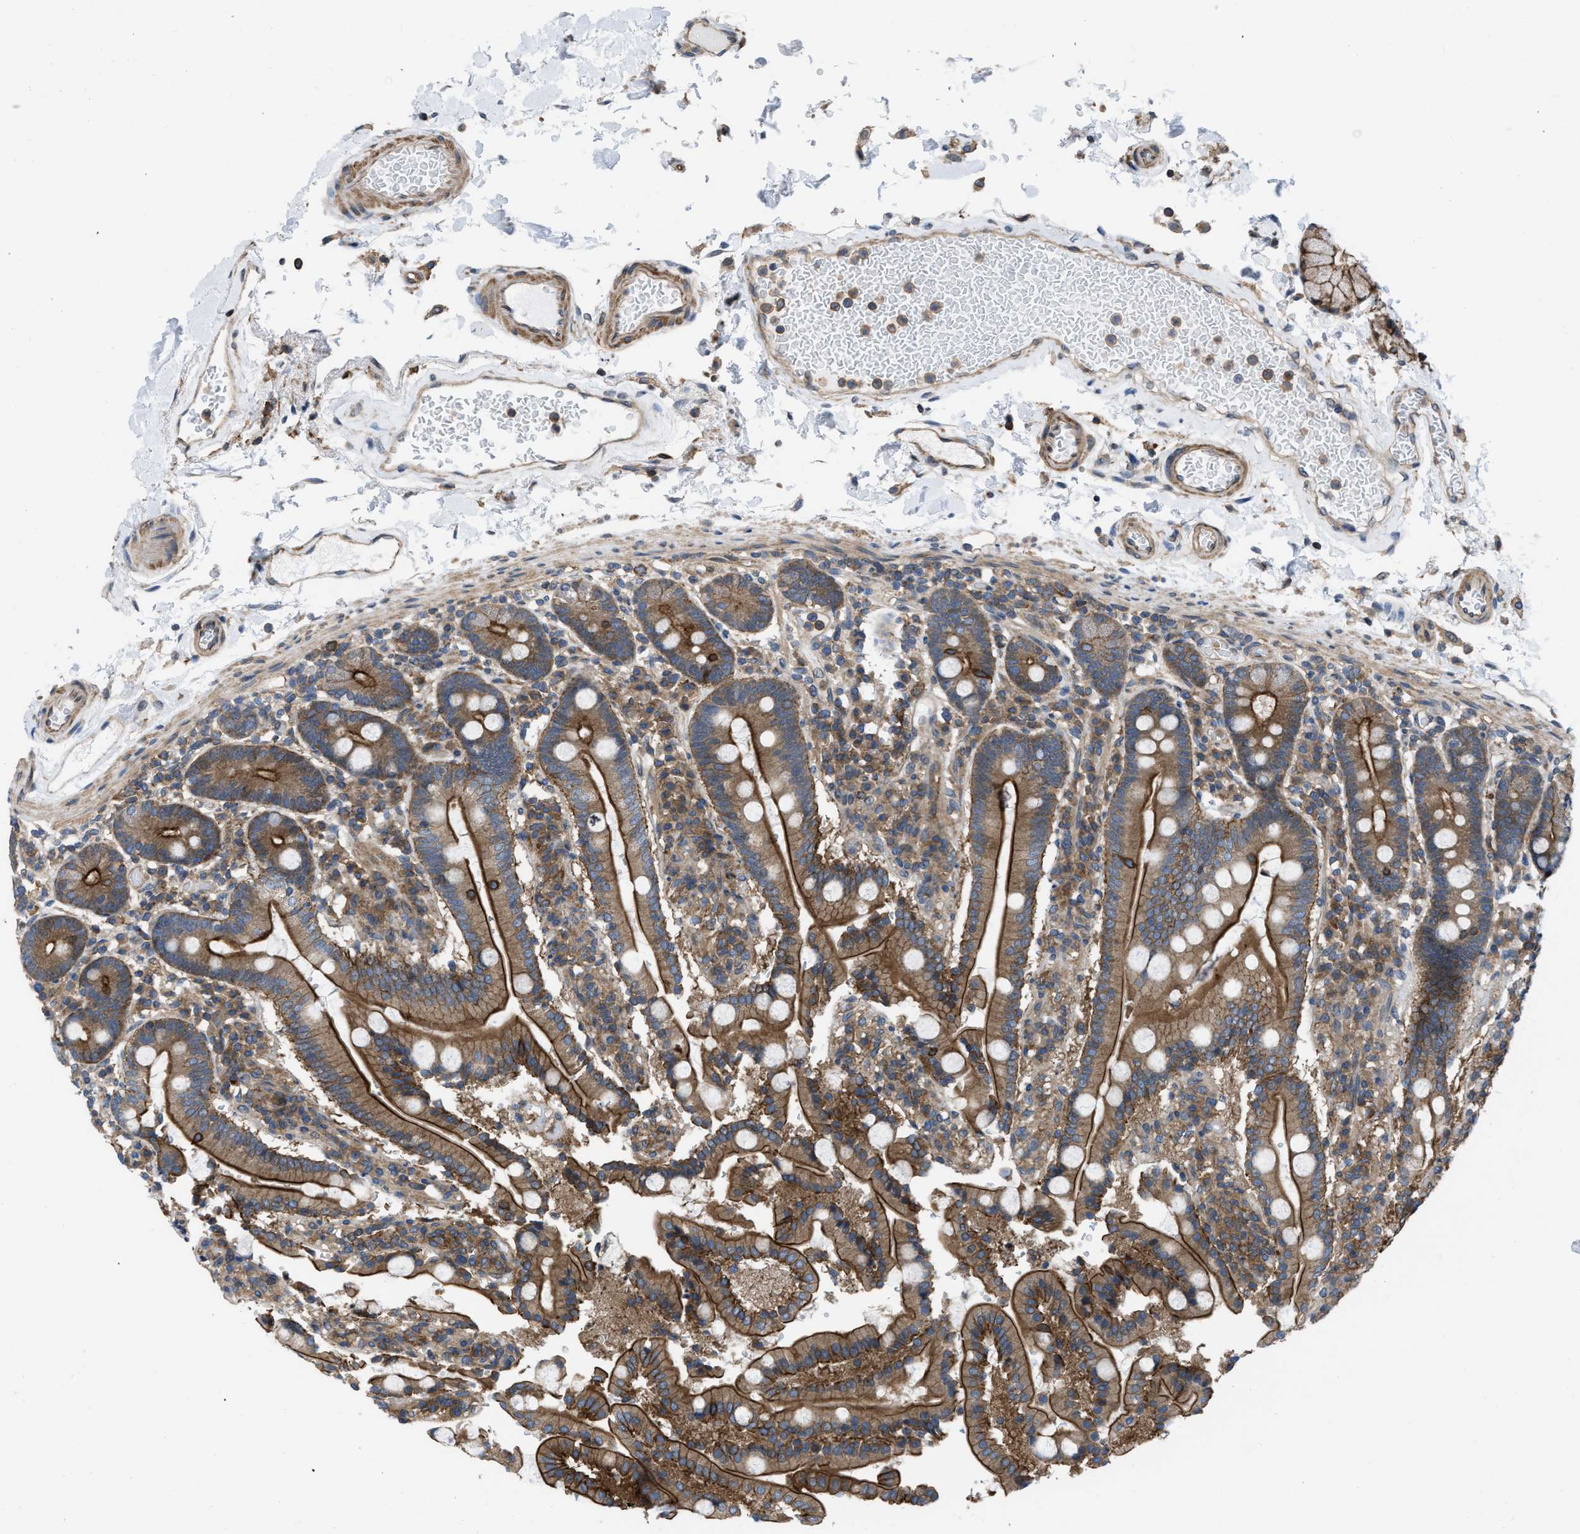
{"staining": {"intensity": "strong", "quantity": ">75%", "location": "cytoplasmic/membranous"}, "tissue": "duodenum", "cell_type": "Glandular cells", "image_type": "normal", "snomed": [{"axis": "morphology", "description": "Normal tissue, NOS"}, {"axis": "topography", "description": "Small intestine, NOS"}], "caption": "Strong cytoplasmic/membranous staining for a protein is appreciated in about >75% of glandular cells of unremarkable duodenum using IHC.", "gene": "MYO18A", "patient": {"sex": "female", "age": 71}}